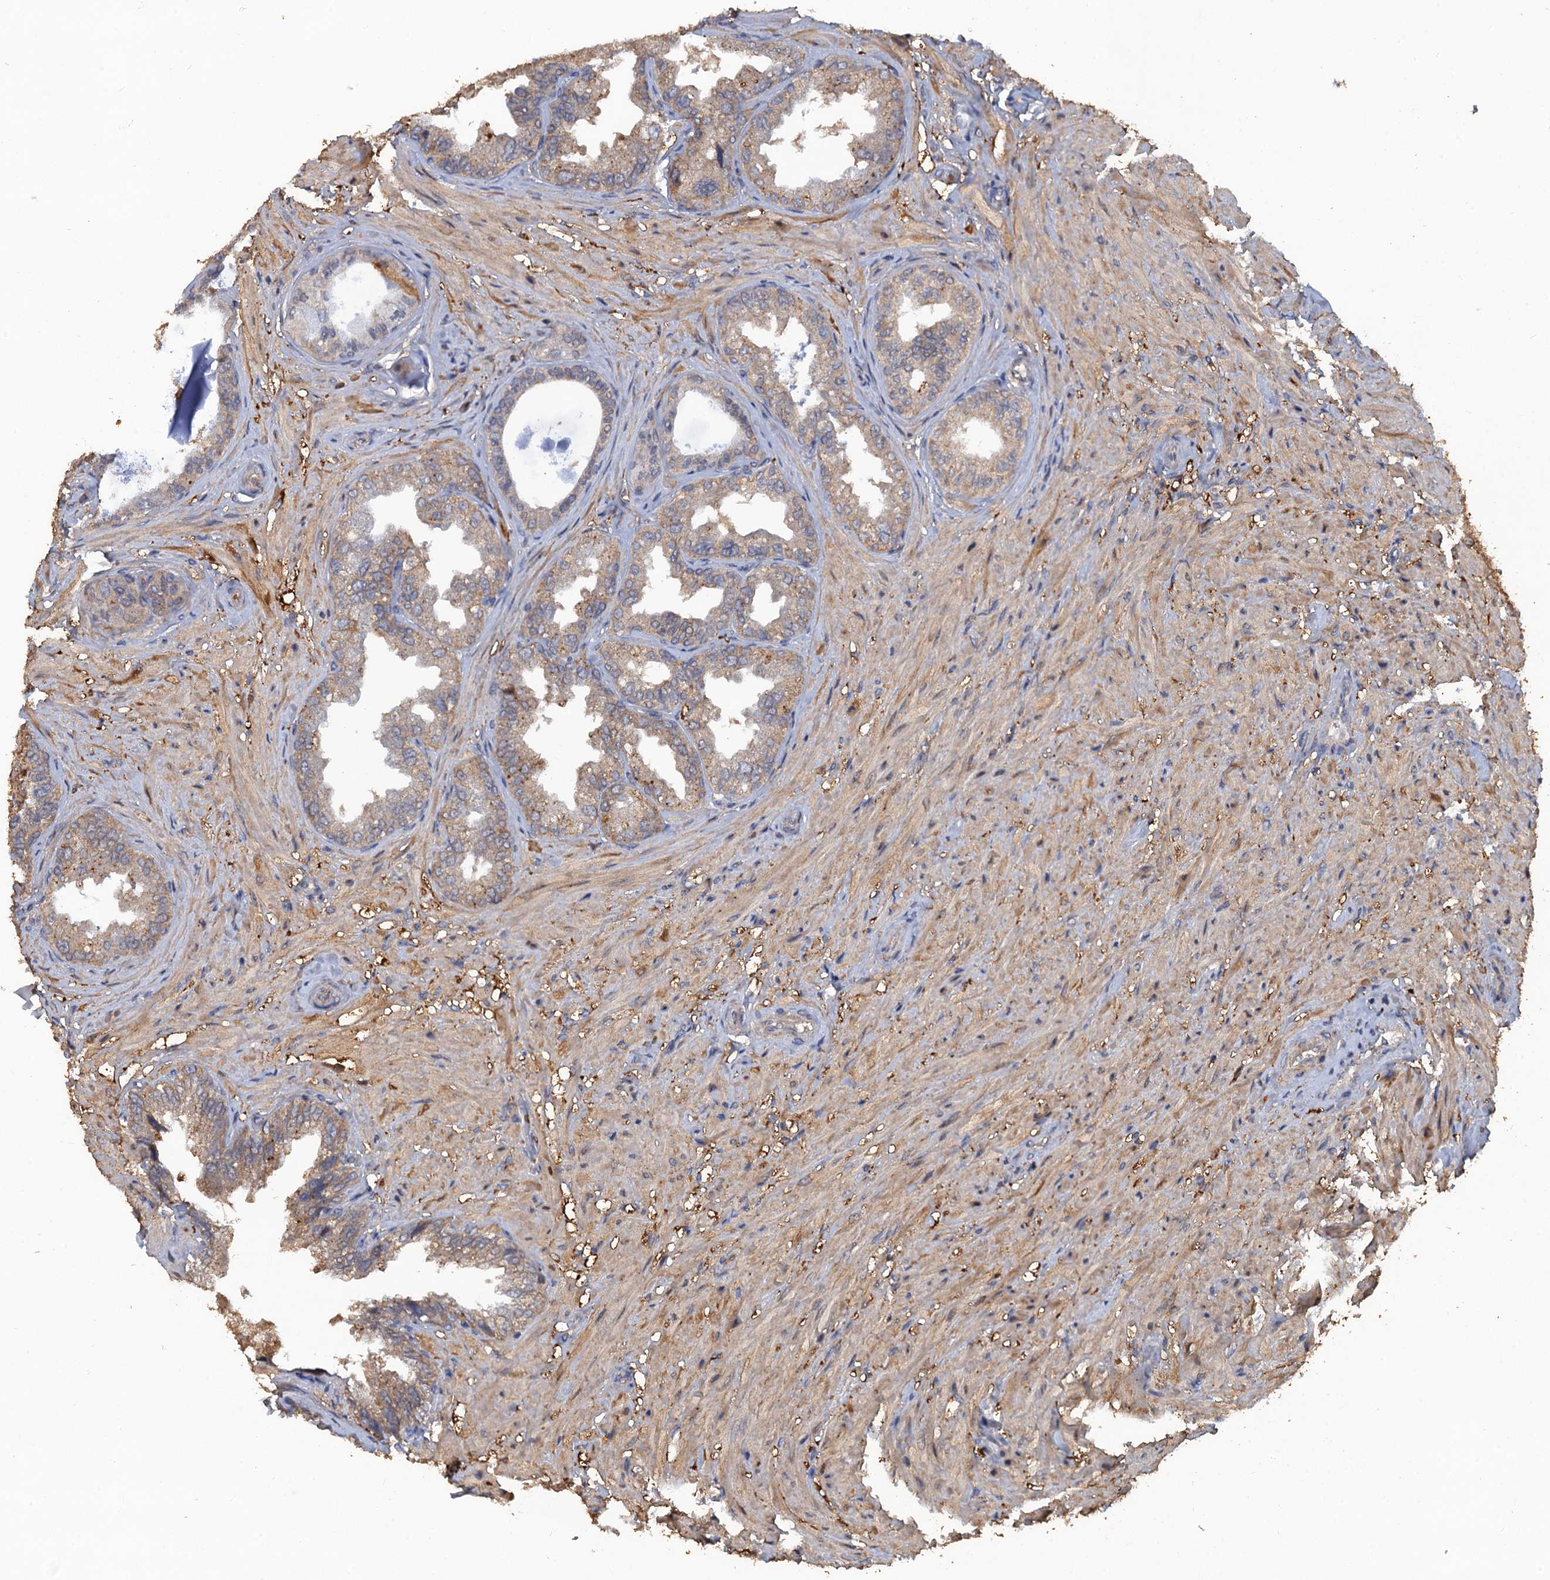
{"staining": {"intensity": "moderate", "quantity": "25%-75%", "location": "cytoplasmic/membranous"}, "tissue": "seminal vesicle", "cell_type": "Glandular cells", "image_type": "normal", "snomed": [{"axis": "morphology", "description": "Normal tissue, NOS"}, {"axis": "topography", "description": "Seminal veicle"}, {"axis": "topography", "description": "Peripheral nerve tissue"}], "caption": "A brown stain highlights moderate cytoplasmic/membranous positivity of a protein in glandular cells of normal human seminal vesicle. The protein is stained brown, and the nuclei are stained in blue (DAB (3,3'-diaminobenzidine) IHC with brightfield microscopy, high magnification).", "gene": "HAPLN3", "patient": {"sex": "male", "age": 63}}